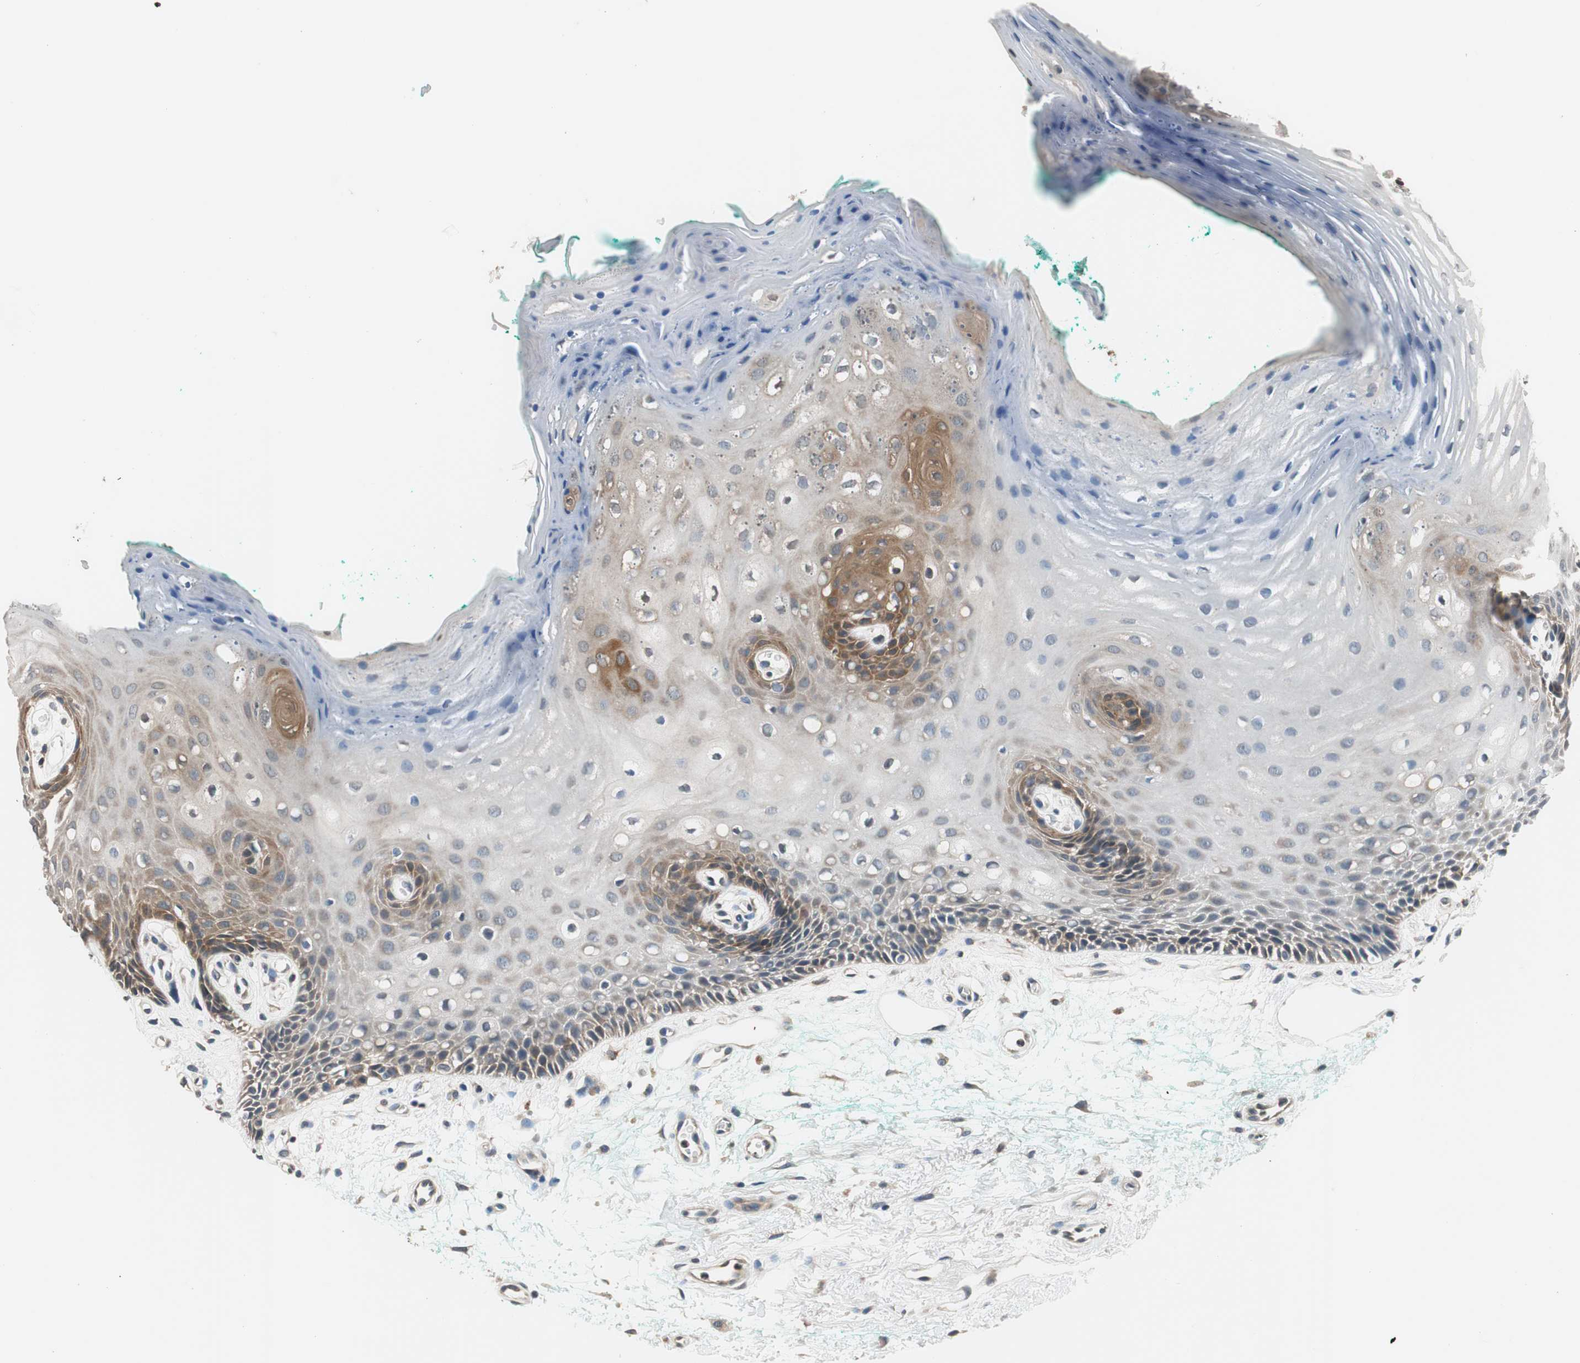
{"staining": {"intensity": "moderate", "quantity": "25%-75%", "location": "cytoplasmic/membranous"}, "tissue": "oral mucosa", "cell_type": "Squamous epithelial cells", "image_type": "normal", "snomed": [{"axis": "morphology", "description": "Normal tissue, NOS"}, {"axis": "topography", "description": "Skeletal muscle"}, {"axis": "topography", "description": "Oral tissue"}, {"axis": "topography", "description": "Peripheral nerve tissue"}], "caption": "DAB immunohistochemical staining of benign oral mucosa shows moderate cytoplasmic/membranous protein staining in about 25%-75% of squamous epithelial cells. (Brightfield microscopy of DAB IHC at high magnification).", "gene": "GCLC", "patient": {"sex": "female", "age": 84}}